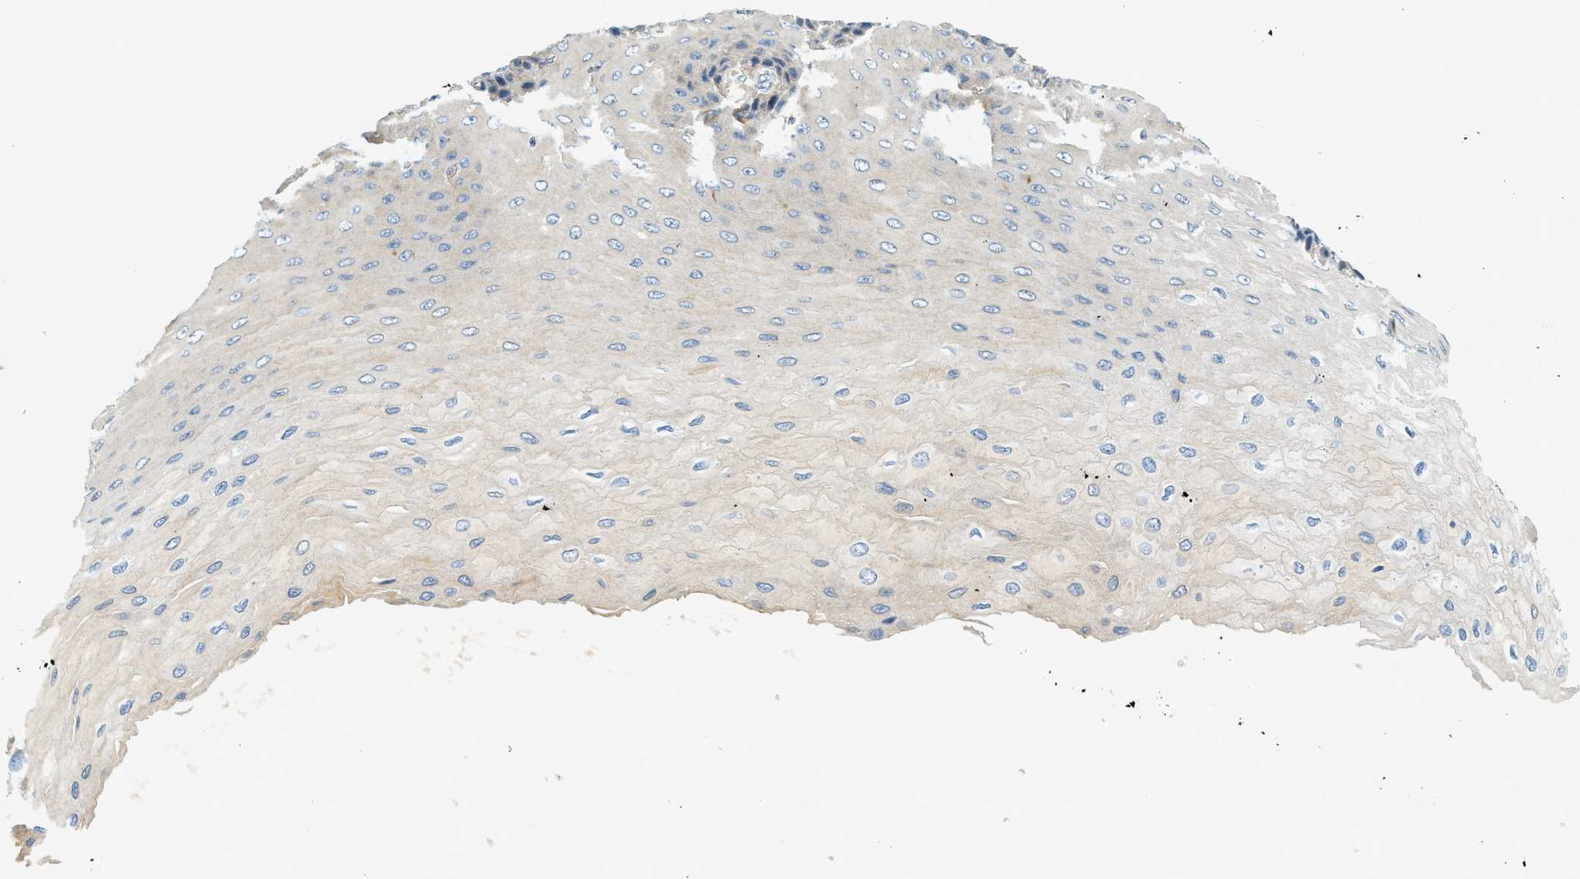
{"staining": {"intensity": "weak", "quantity": "<25%", "location": "cytoplasmic/membranous"}, "tissue": "esophagus", "cell_type": "Squamous epithelial cells", "image_type": "normal", "snomed": [{"axis": "morphology", "description": "Normal tissue, NOS"}, {"axis": "topography", "description": "Esophagus"}], "caption": "IHC photomicrograph of benign esophagus: esophagus stained with DAB demonstrates no significant protein staining in squamous epithelial cells. Brightfield microscopy of immunohistochemistry (IHC) stained with DAB (3,3'-diaminobenzidine) (brown) and hematoxylin (blue), captured at high magnification.", "gene": "KCNK1", "patient": {"sex": "female", "age": 72}}